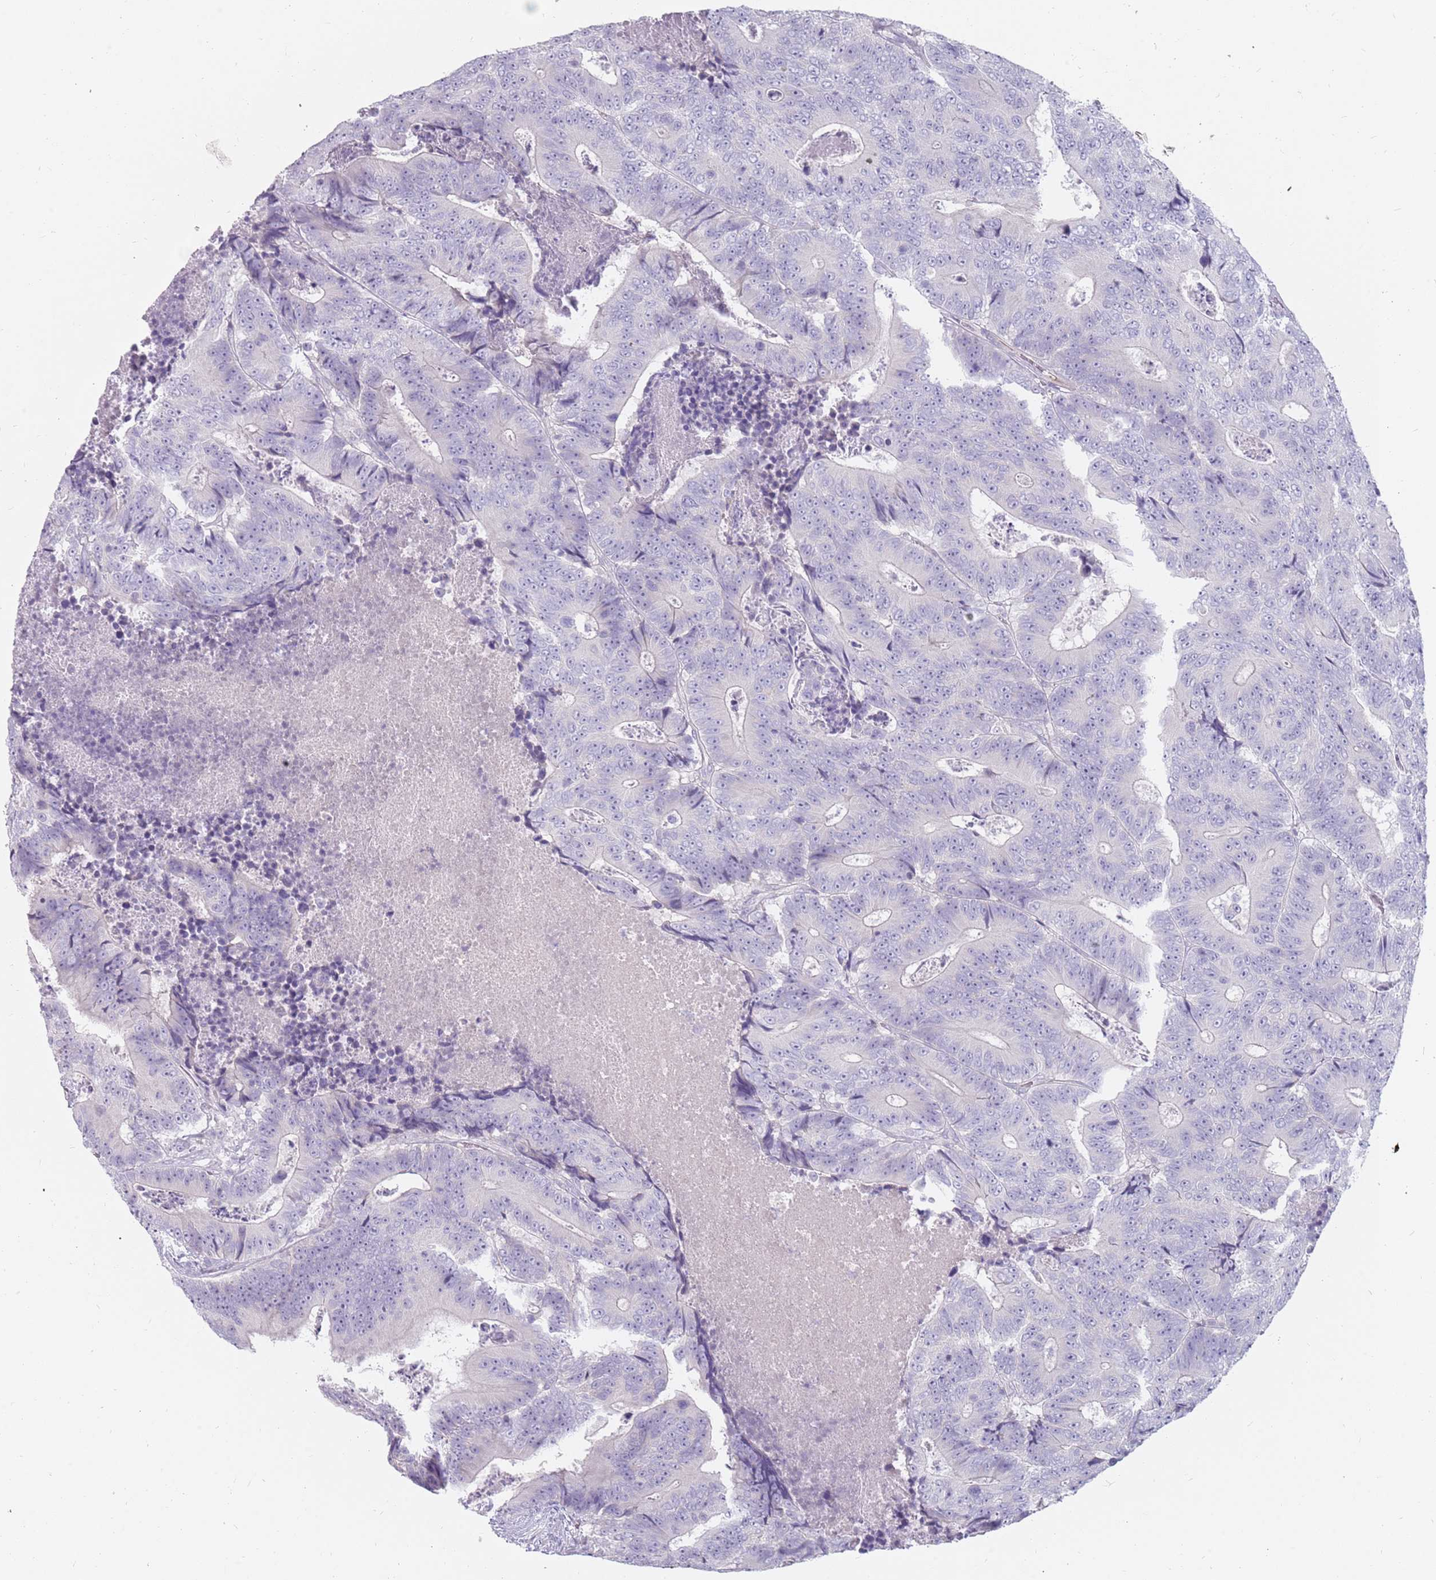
{"staining": {"intensity": "negative", "quantity": "none", "location": "none"}, "tissue": "colorectal cancer", "cell_type": "Tumor cells", "image_type": "cancer", "snomed": [{"axis": "morphology", "description": "Adenocarcinoma, NOS"}, {"axis": "topography", "description": "Colon"}], "caption": "The immunohistochemistry histopathology image has no significant positivity in tumor cells of colorectal adenocarcinoma tissue.", "gene": "DDX4", "patient": {"sex": "male", "age": 83}}